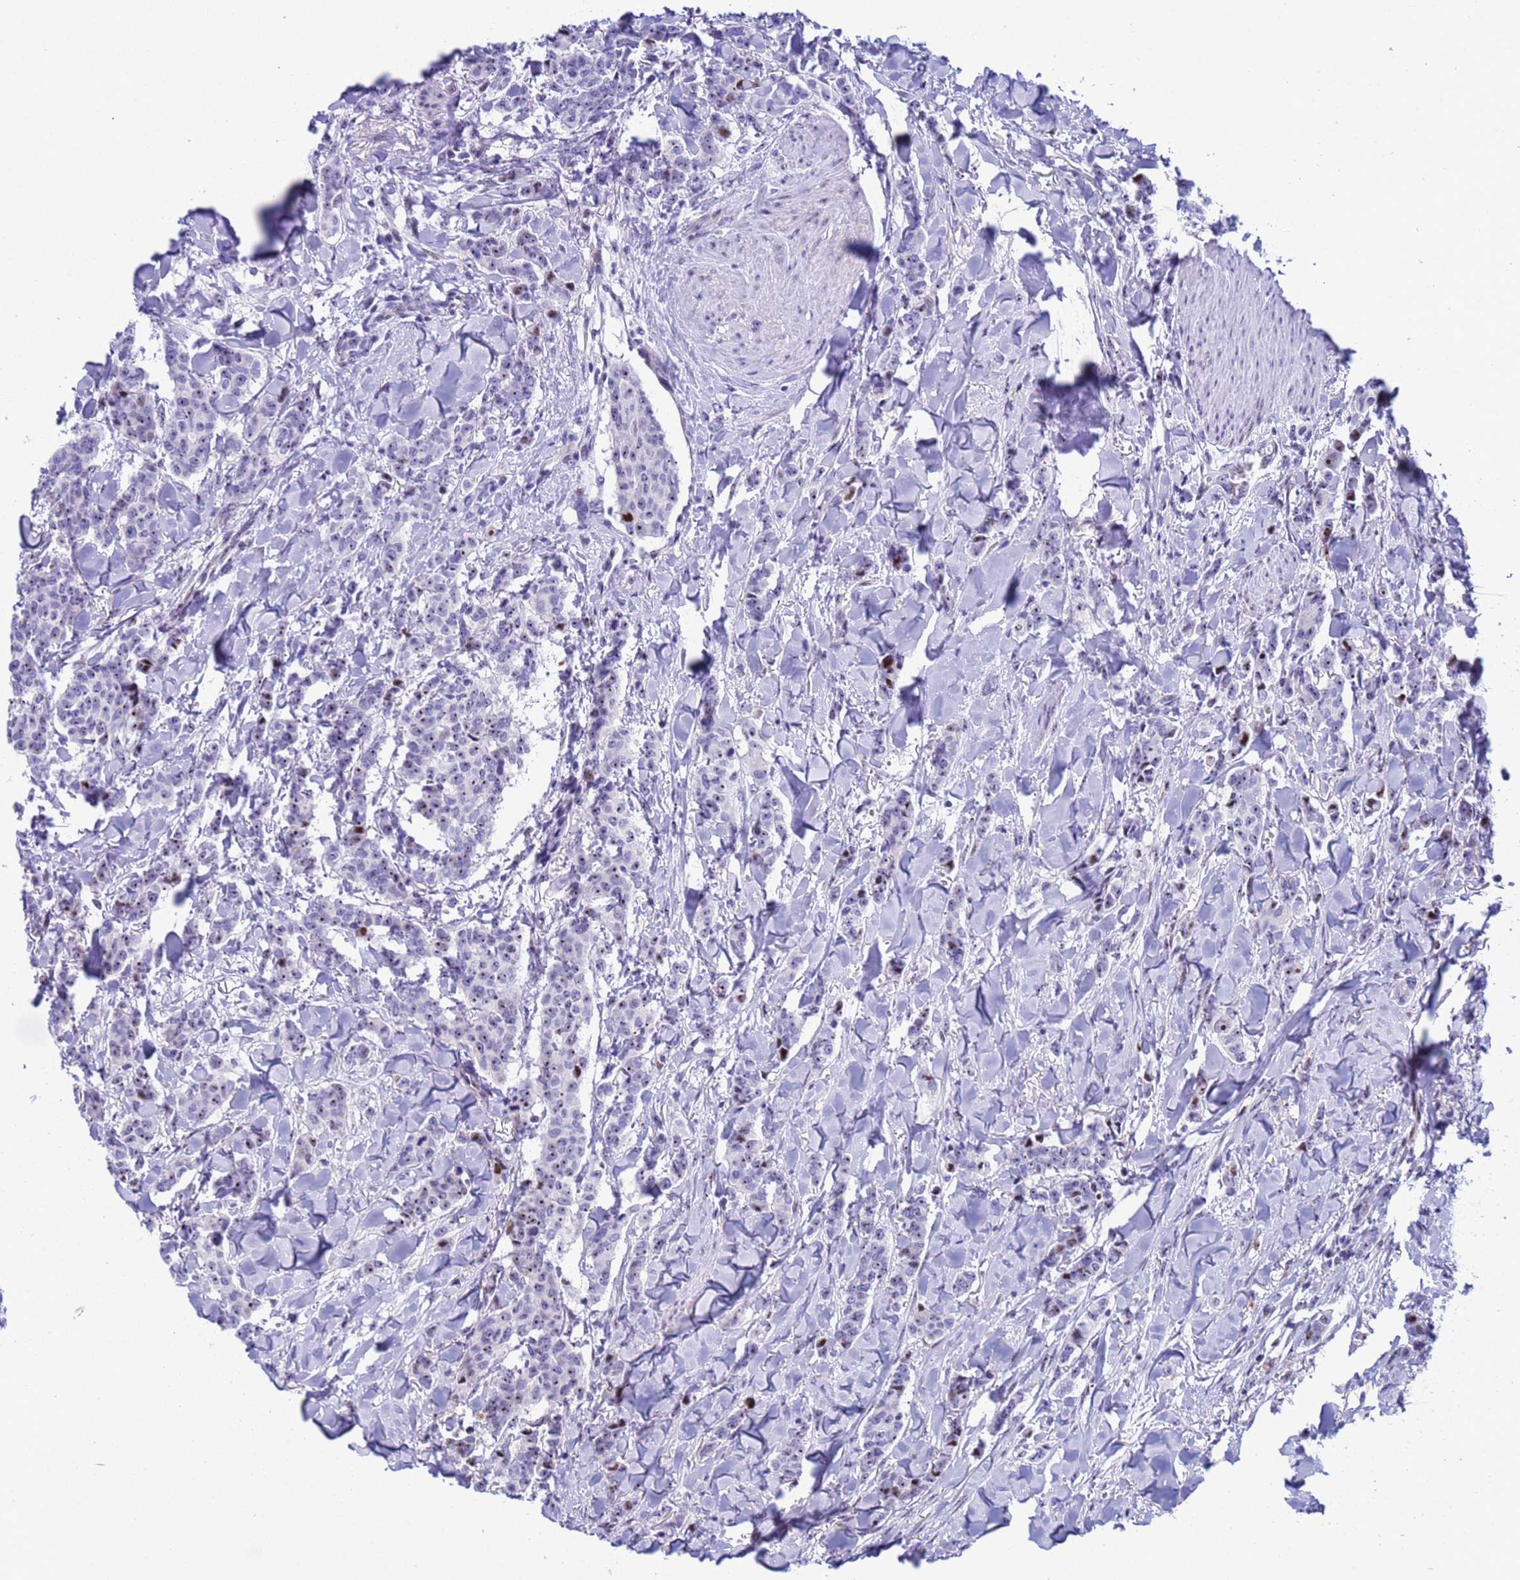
{"staining": {"intensity": "weak", "quantity": "<25%", "location": "nuclear"}, "tissue": "breast cancer", "cell_type": "Tumor cells", "image_type": "cancer", "snomed": [{"axis": "morphology", "description": "Duct carcinoma"}, {"axis": "topography", "description": "Breast"}], "caption": "This is an immunohistochemistry (IHC) photomicrograph of human infiltrating ductal carcinoma (breast). There is no expression in tumor cells.", "gene": "POP5", "patient": {"sex": "female", "age": 40}}